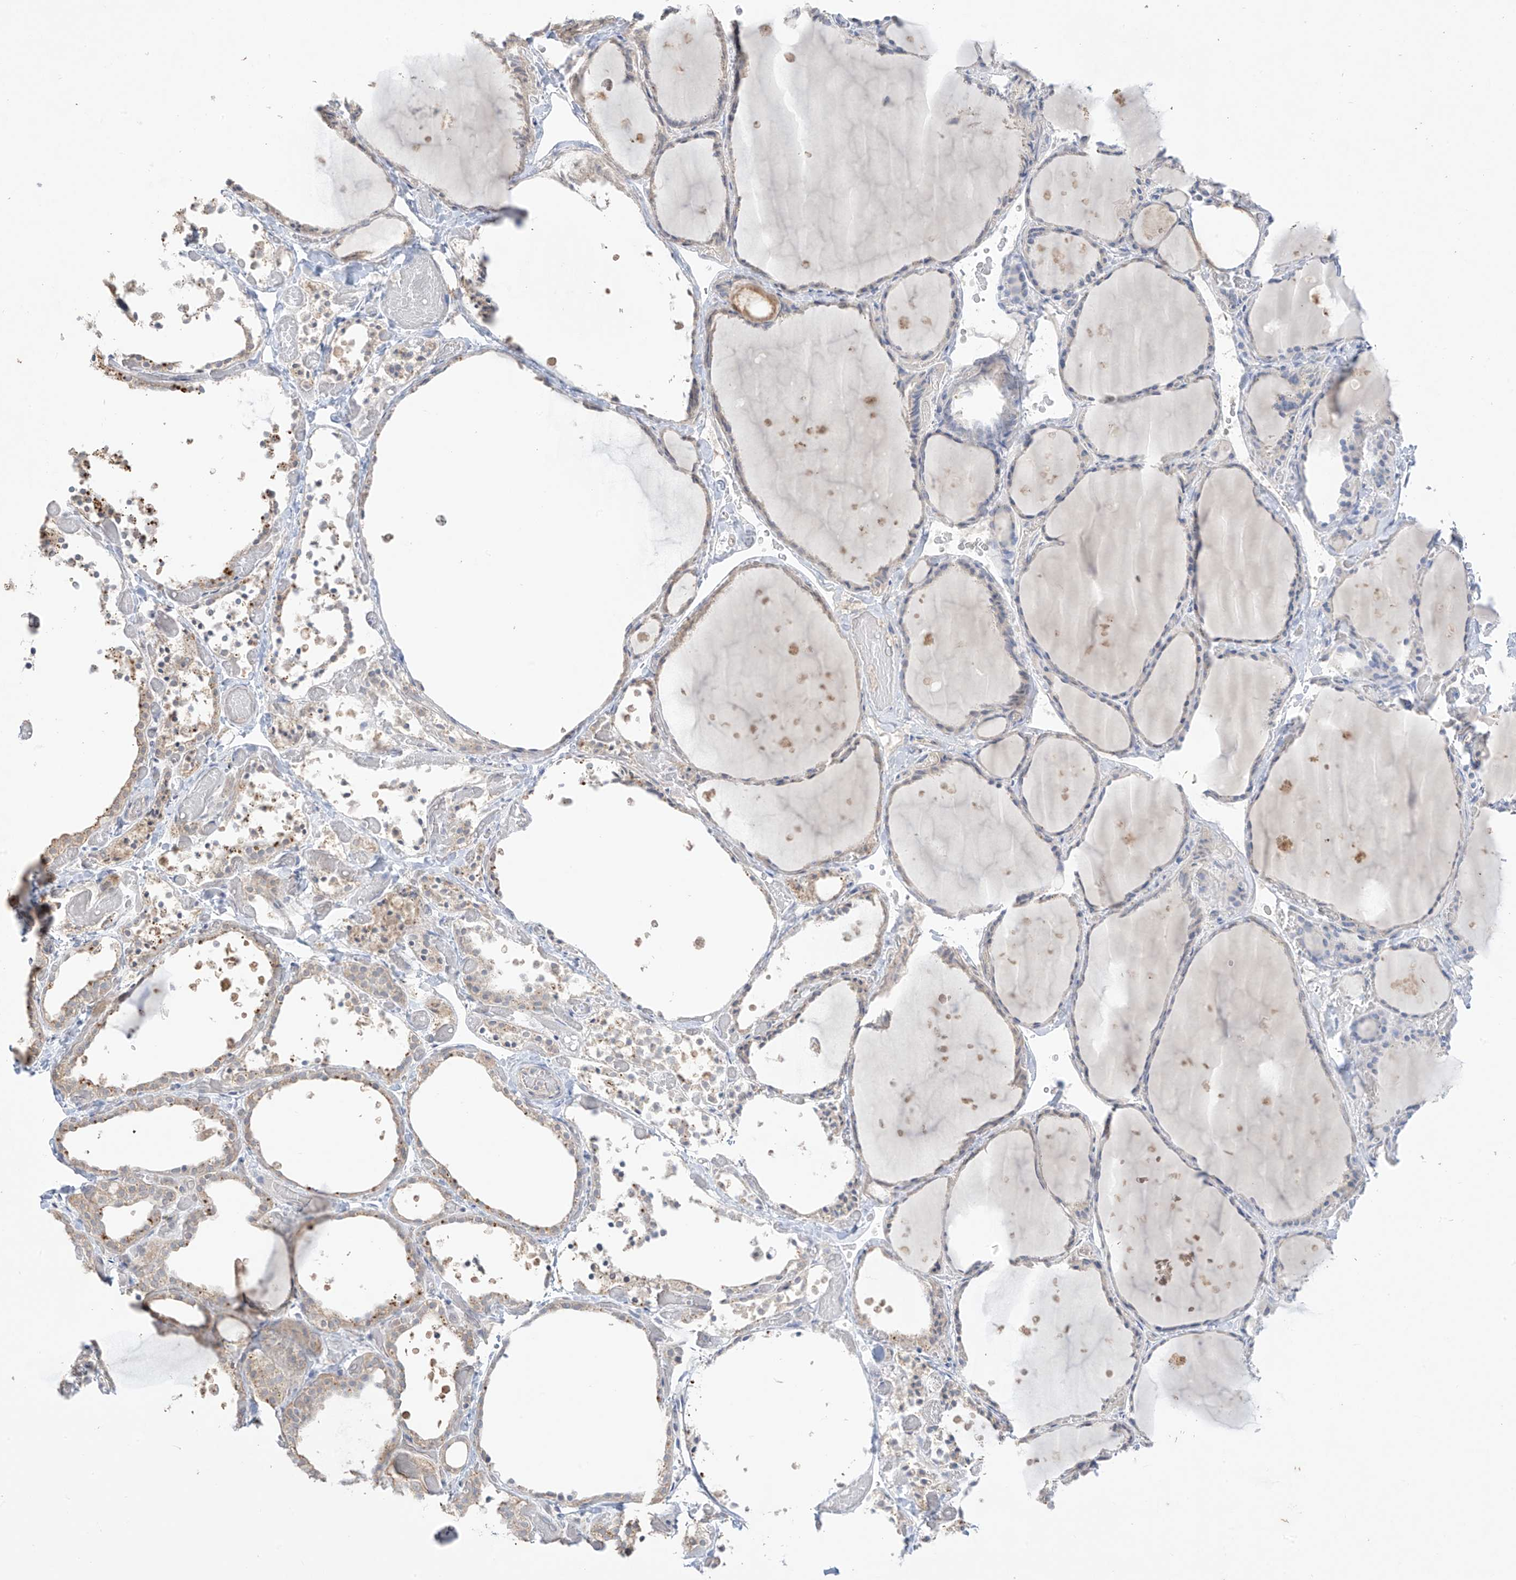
{"staining": {"intensity": "moderate", "quantity": "<25%", "location": "cytoplasmic/membranous"}, "tissue": "thyroid gland", "cell_type": "Glandular cells", "image_type": "normal", "snomed": [{"axis": "morphology", "description": "Normal tissue, NOS"}, {"axis": "topography", "description": "Thyroid gland"}], "caption": "High-power microscopy captured an immunohistochemistry (IHC) histopathology image of unremarkable thyroid gland, revealing moderate cytoplasmic/membranous expression in about <25% of glandular cells. The protein of interest is shown in brown color, while the nuclei are stained blue.", "gene": "ANGEL2", "patient": {"sex": "female", "age": 44}}